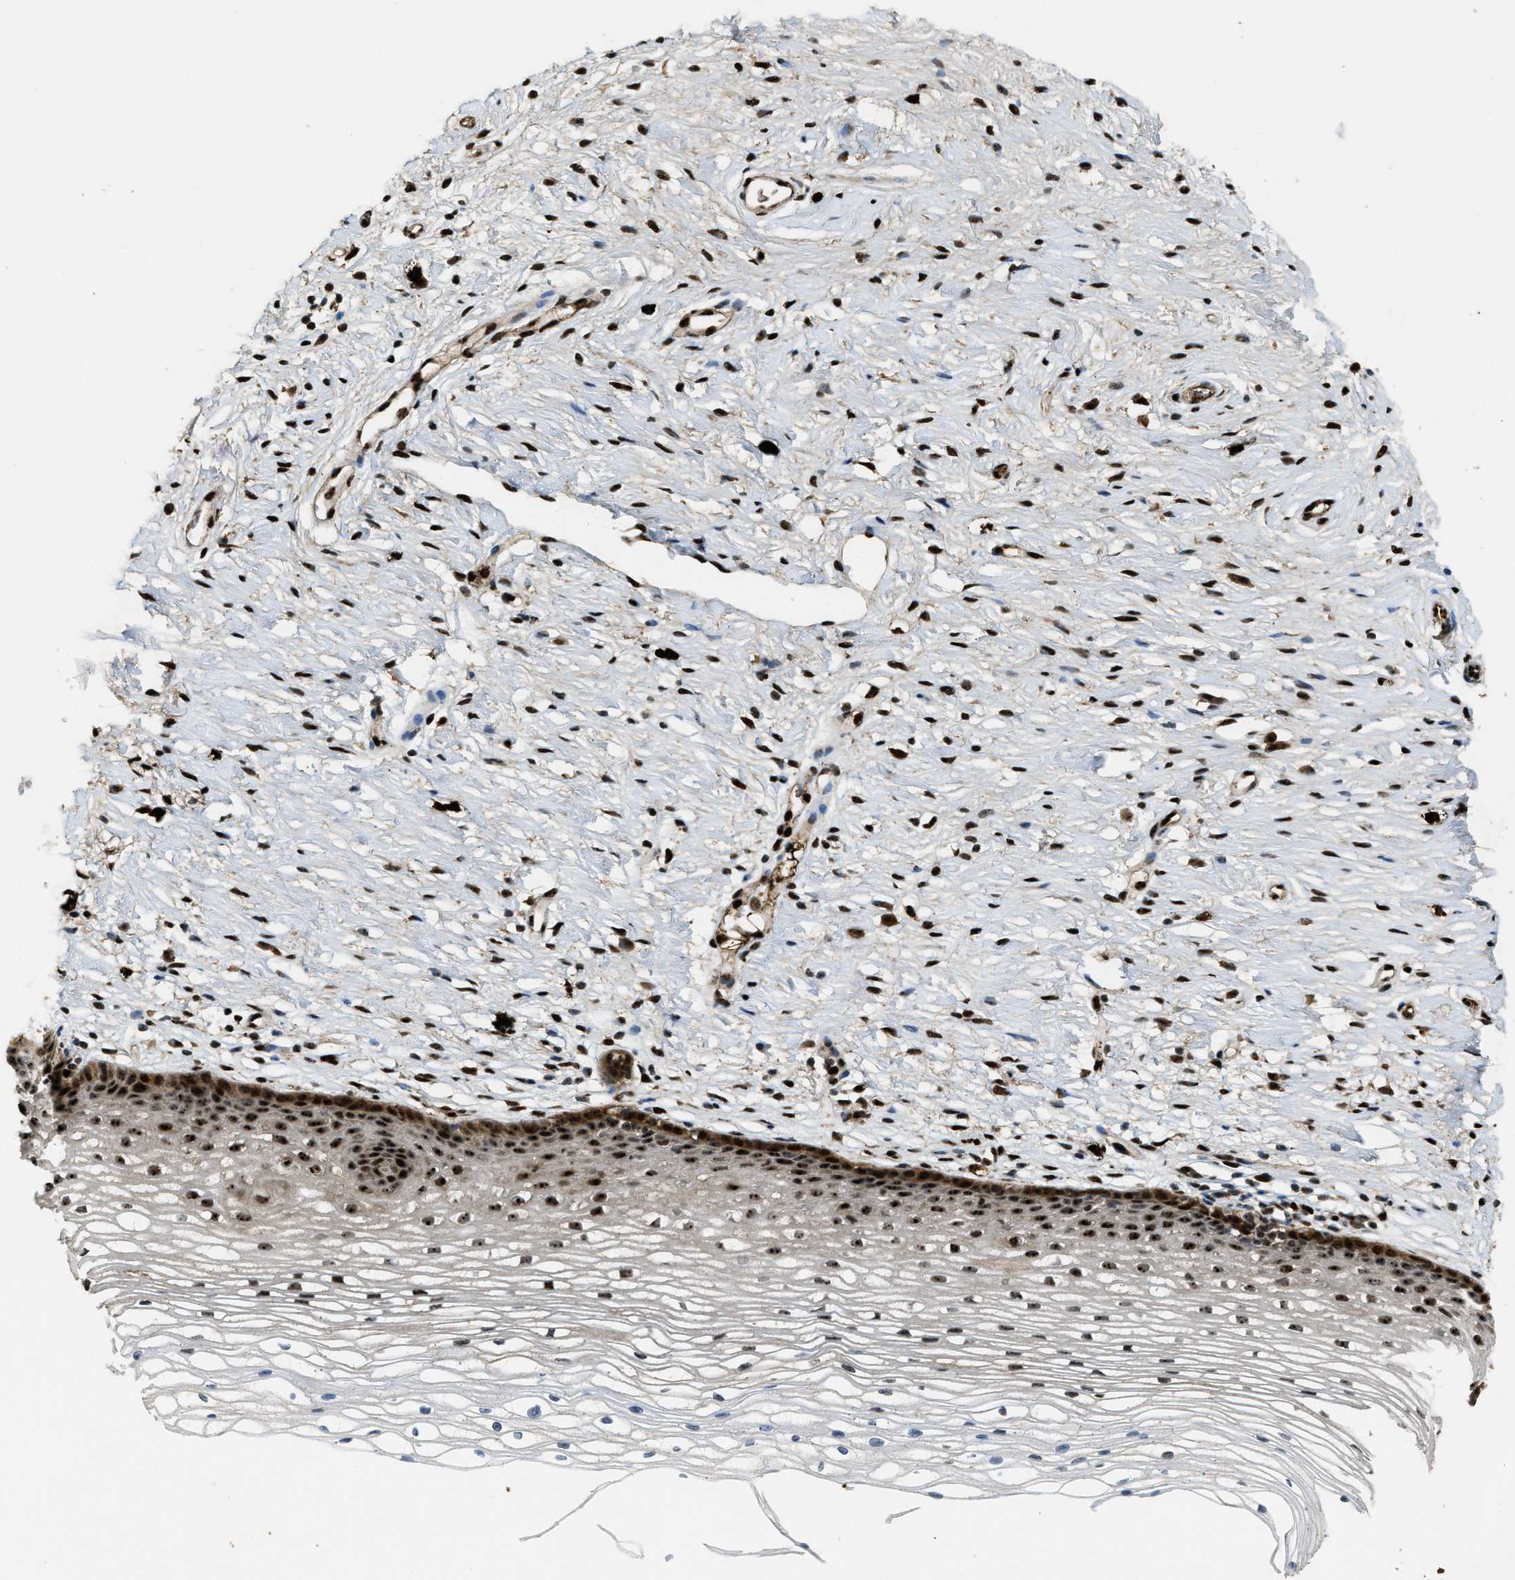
{"staining": {"intensity": "strong", "quantity": ">75%", "location": "nuclear"}, "tissue": "cervix", "cell_type": "Glandular cells", "image_type": "normal", "snomed": [{"axis": "morphology", "description": "Normal tissue, NOS"}, {"axis": "topography", "description": "Cervix"}], "caption": "Brown immunohistochemical staining in normal cervix displays strong nuclear positivity in approximately >75% of glandular cells.", "gene": "ZNF687", "patient": {"sex": "female", "age": 77}}